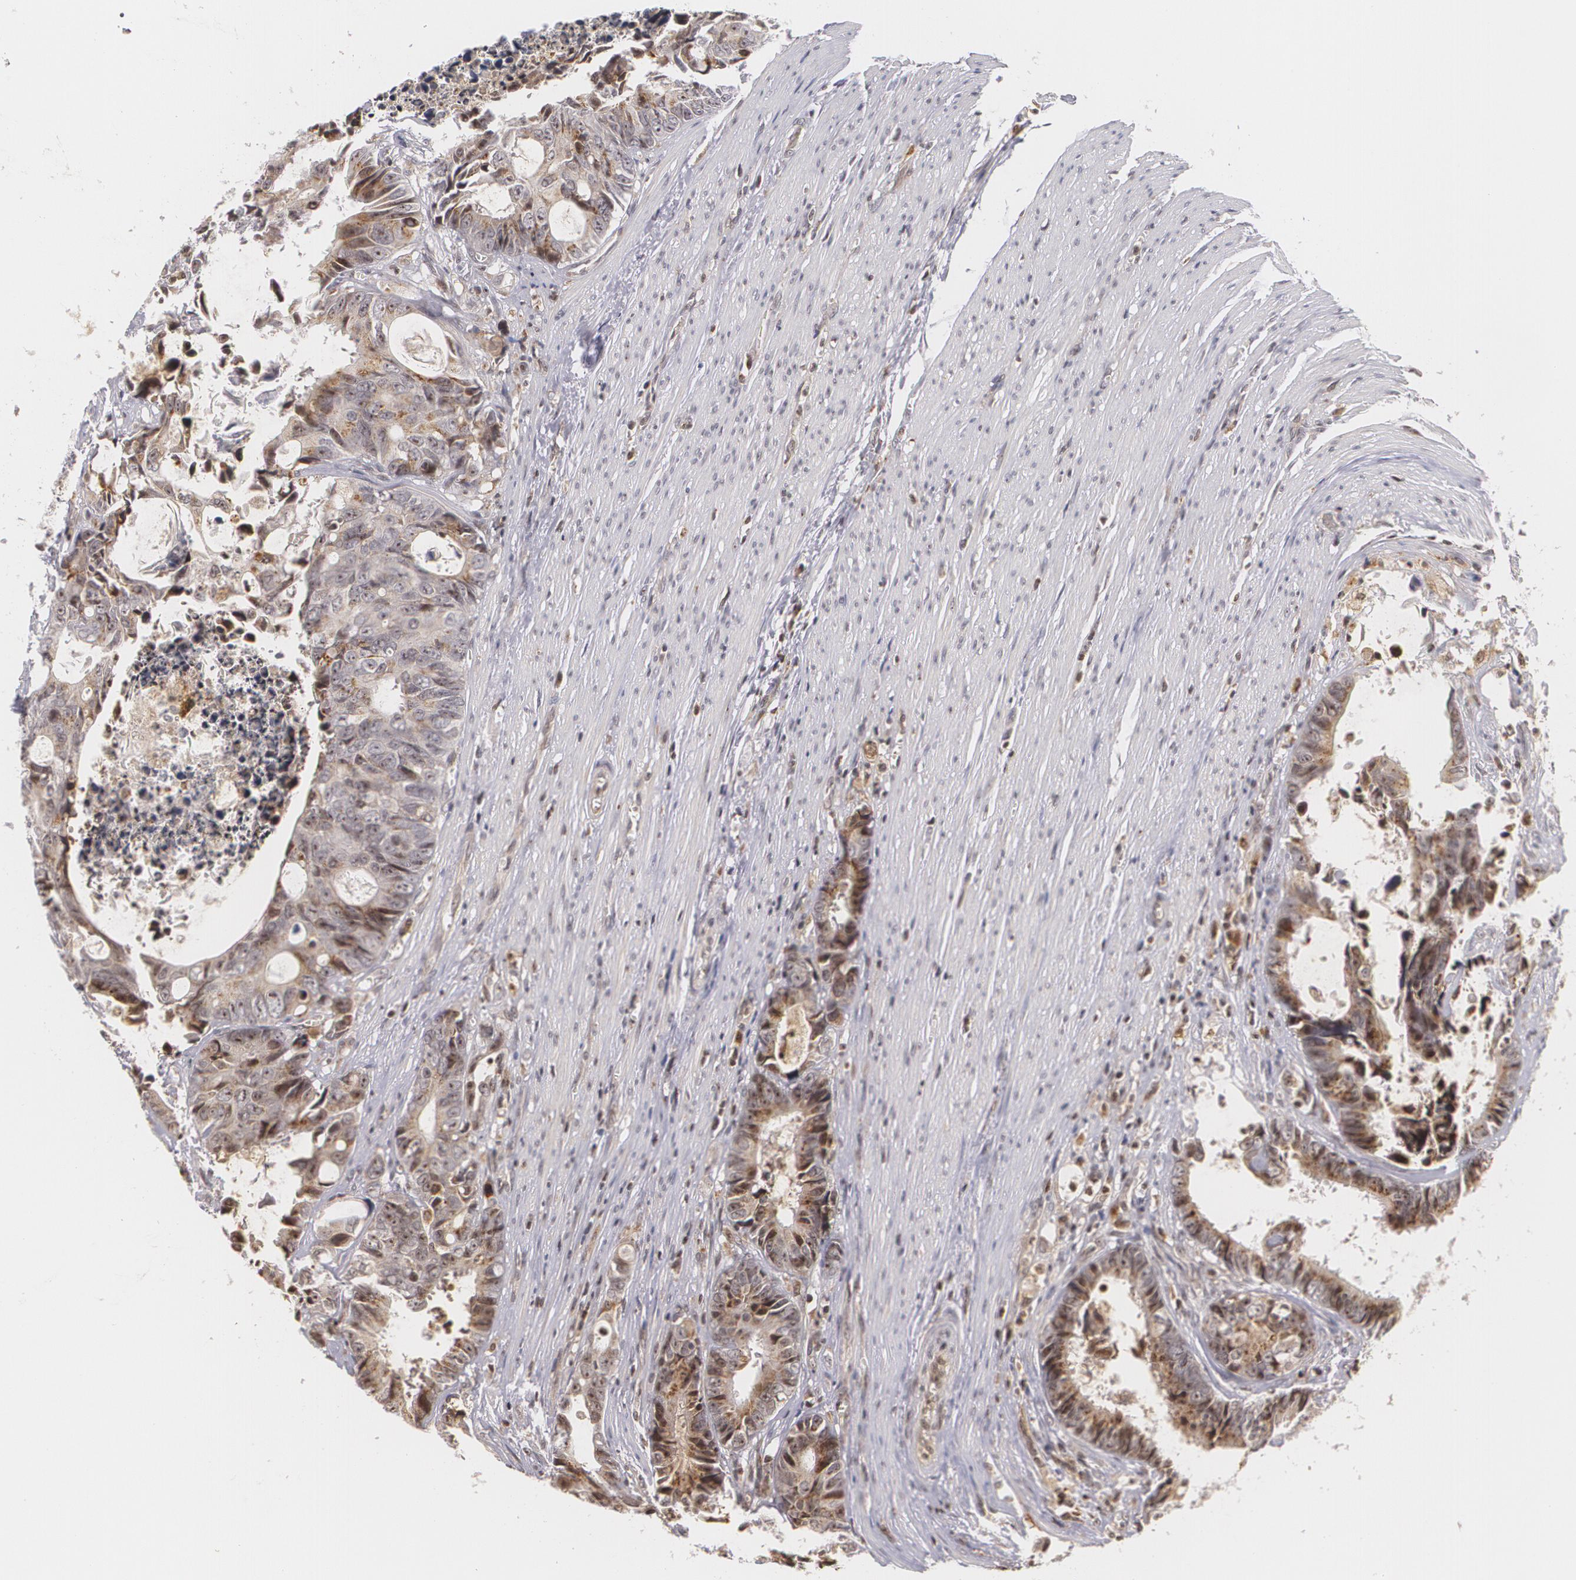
{"staining": {"intensity": "moderate", "quantity": ">75%", "location": "cytoplasmic/membranous,nuclear"}, "tissue": "colorectal cancer", "cell_type": "Tumor cells", "image_type": "cancer", "snomed": [{"axis": "morphology", "description": "Adenocarcinoma, NOS"}, {"axis": "topography", "description": "Rectum"}], "caption": "Protein staining of adenocarcinoma (colorectal) tissue reveals moderate cytoplasmic/membranous and nuclear expression in about >75% of tumor cells.", "gene": "VAV3", "patient": {"sex": "female", "age": 98}}